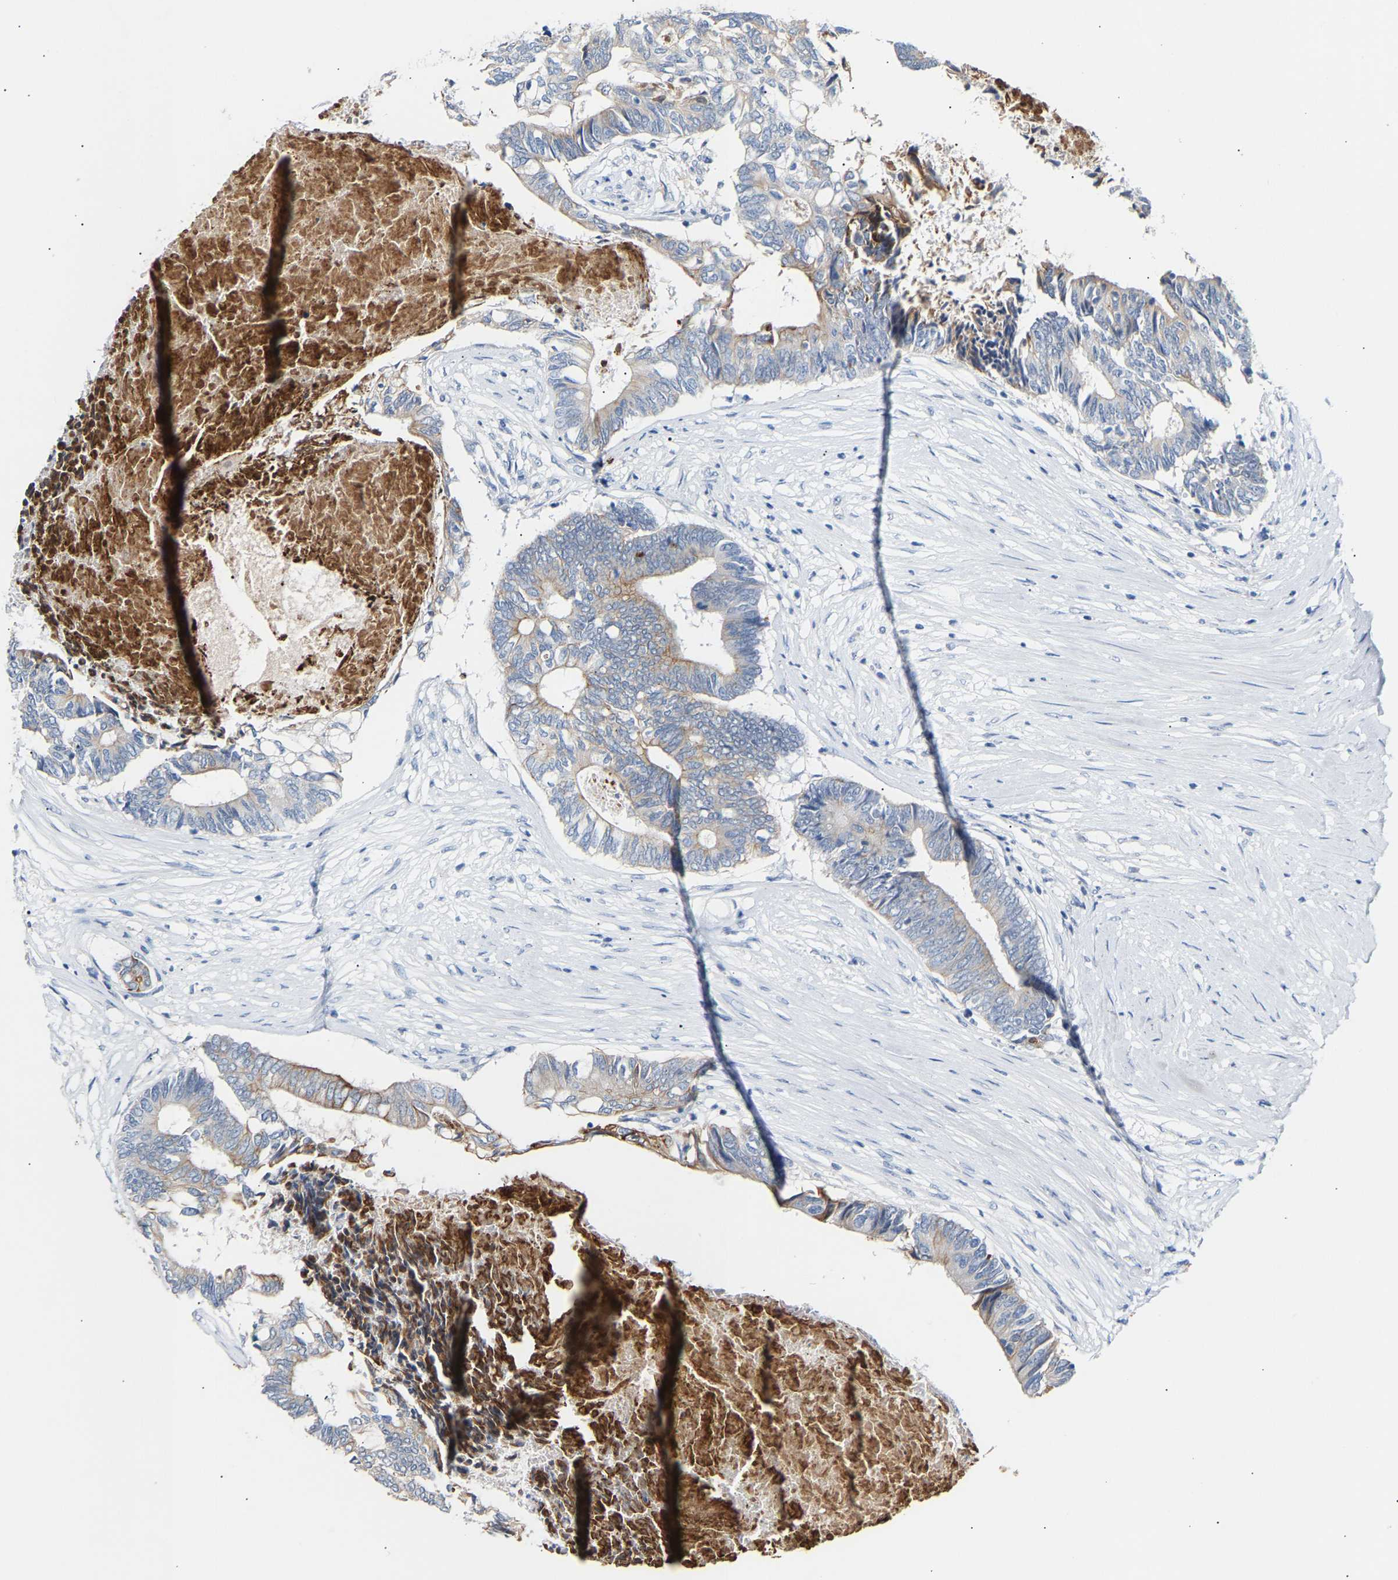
{"staining": {"intensity": "moderate", "quantity": "<25%", "location": "cytoplasmic/membranous"}, "tissue": "colorectal cancer", "cell_type": "Tumor cells", "image_type": "cancer", "snomed": [{"axis": "morphology", "description": "Adenocarcinoma, NOS"}, {"axis": "topography", "description": "Rectum"}], "caption": "Protein expression analysis of human colorectal cancer reveals moderate cytoplasmic/membranous staining in approximately <25% of tumor cells.", "gene": "PEX1", "patient": {"sex": "male", "age": 63}}